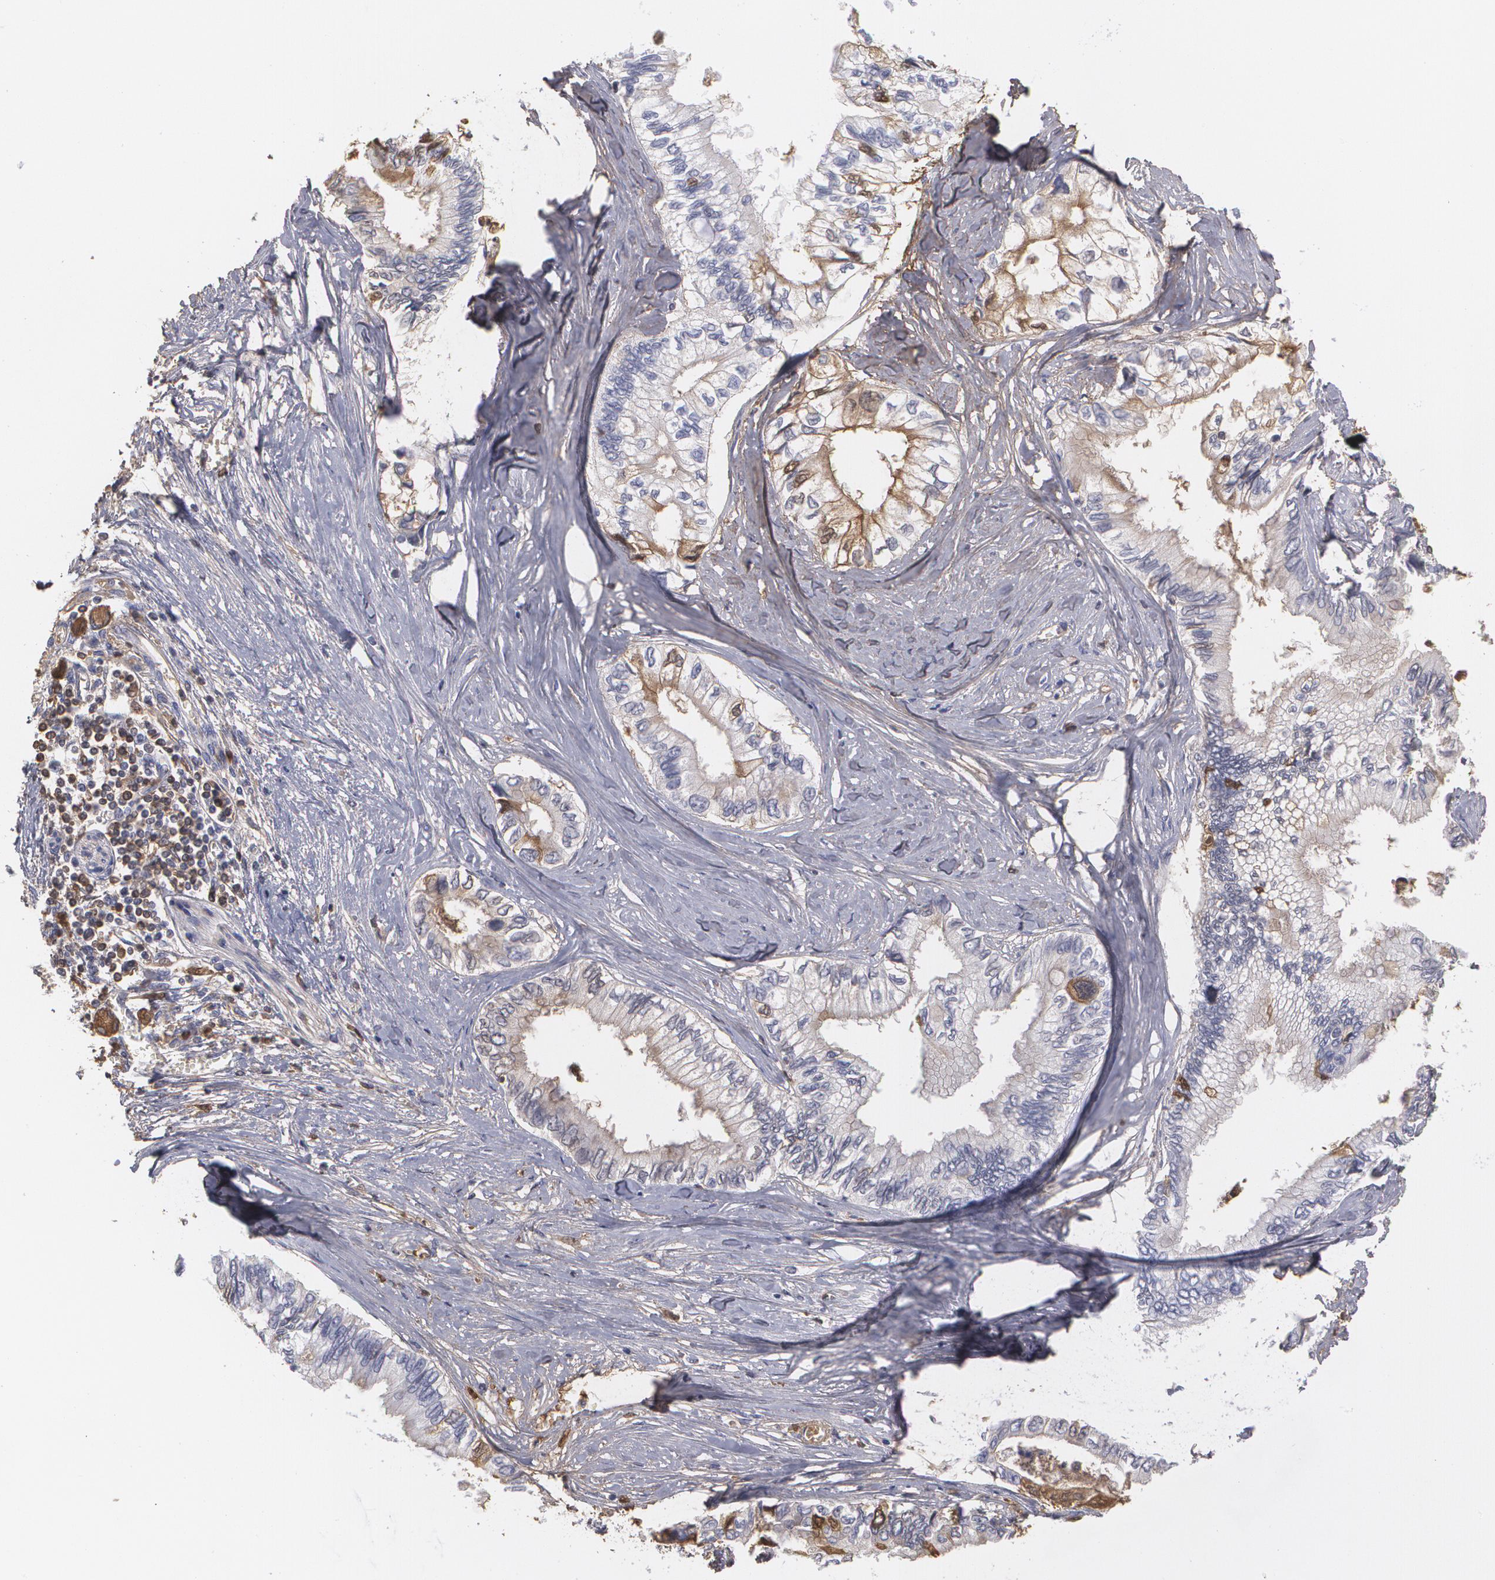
{"staining": {"intensity": "weak", "quantity": "<25%", "location": "cytoplasmic/membranous,nuclear"}, "tissue": "pancreatic cancer", "cell_type": "Tumor cells", "image_type": "cancer", "snomed": [{"axis": "morphology", "description": "Adenocarcinoma, NOS"}, {"axis": "topography", "description": "Pancreas"}], "caption": "Tumor cells show no significant protein staining in pancreatic adenocarcinoma.", "gene": "SERPINA1", "patient": {"sex": "female", "age": 66}}